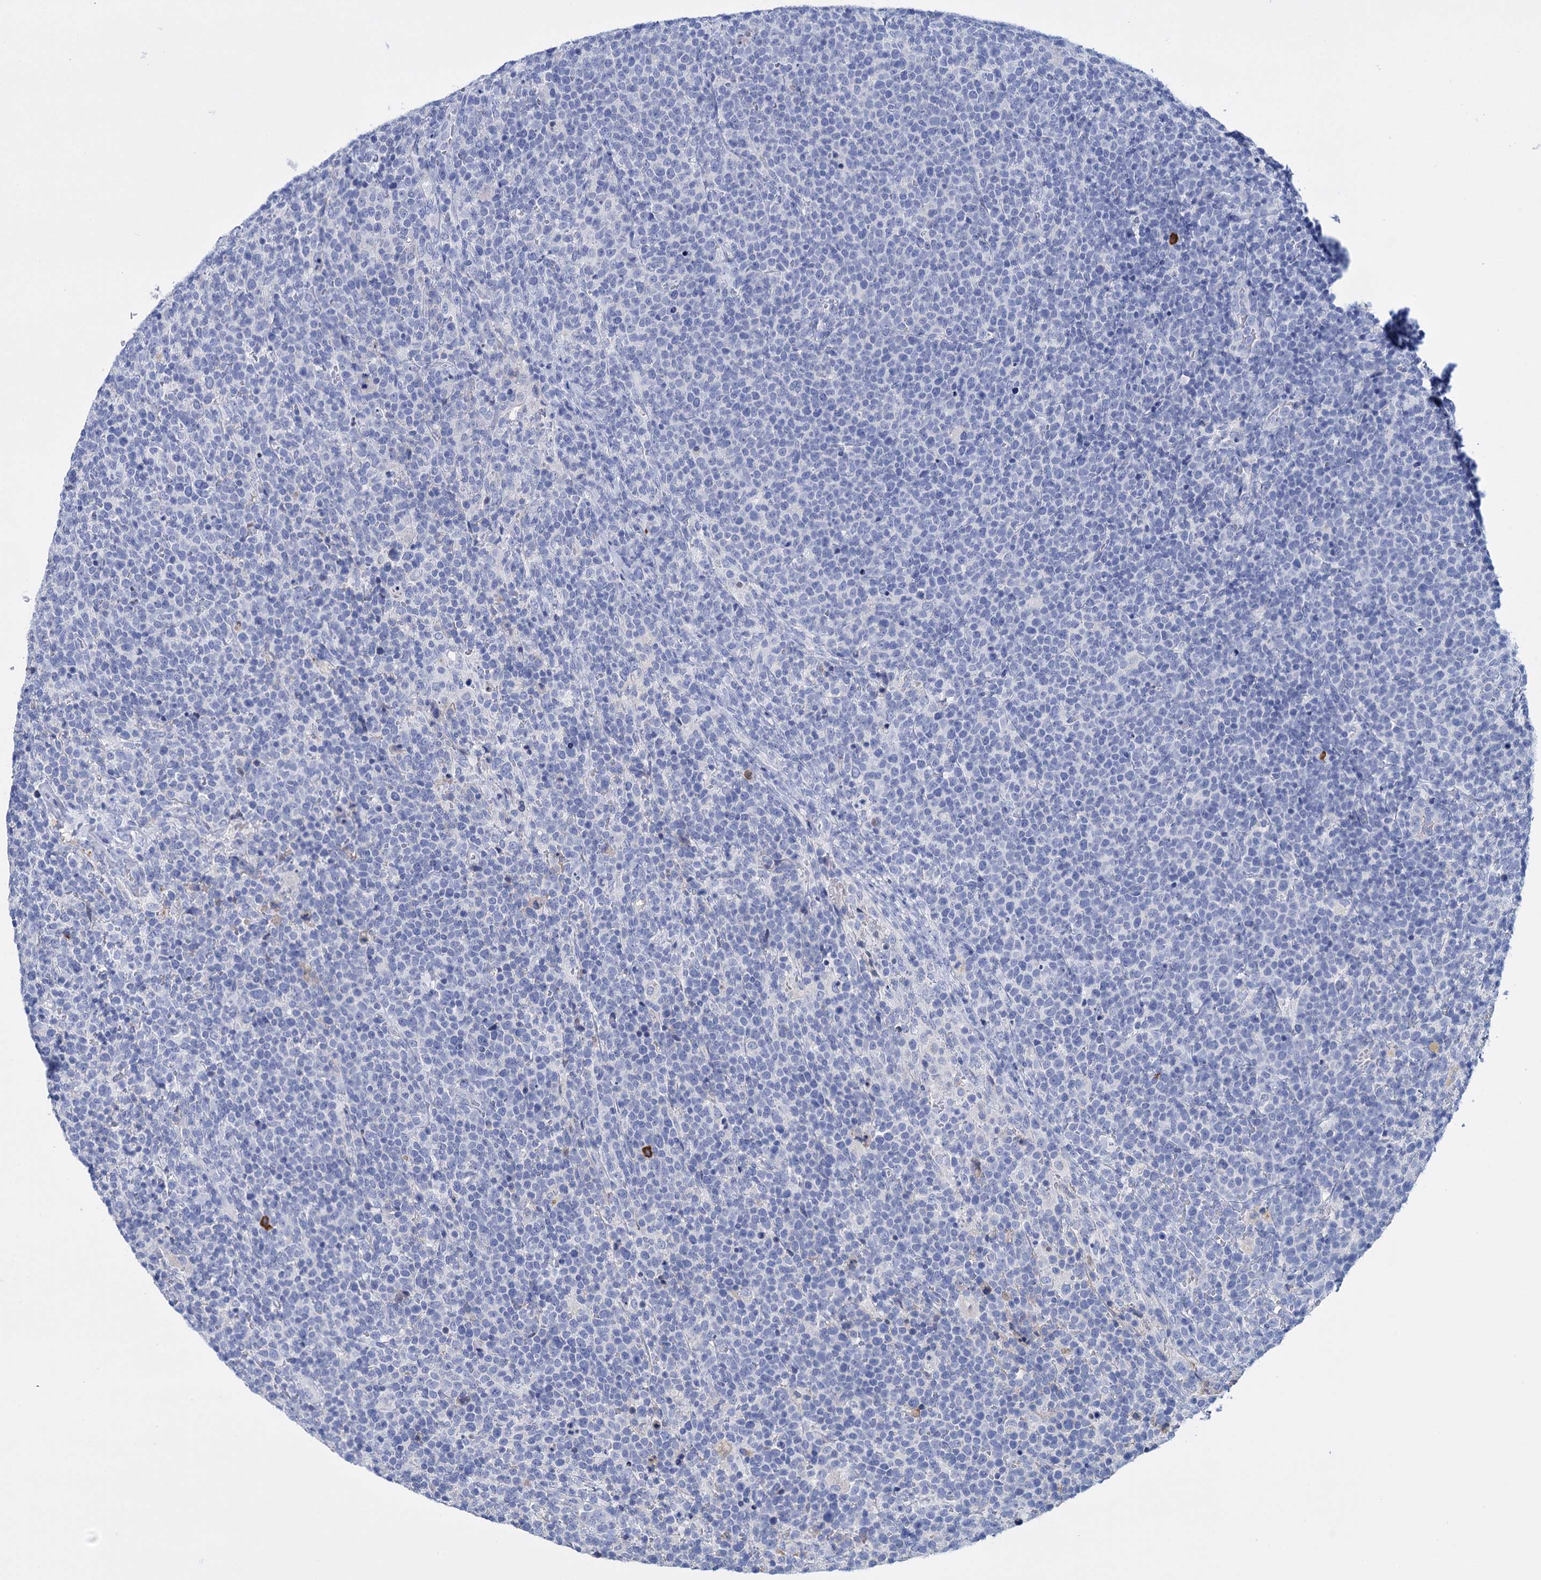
{"staining": {"intensity": "negative", "quantity": "none", "location": "none"}, "tissue": "lymphoma", "cell_type": "Tumor cells", "image_type": "cancer", "snomed": [{"axis": "morphology", "description": "Malignant lymphoma, non-Hodgkin's type, High grade"}, {"axis": "topography", "description": "Lymph node"}], "caption": "Photomicrograph shows no significant protein staining in tumor cells of lymphoma. Nuclei are stained in blue.", "gene": "FBXW12", "patient": {"sex": "male", "age": 61}}